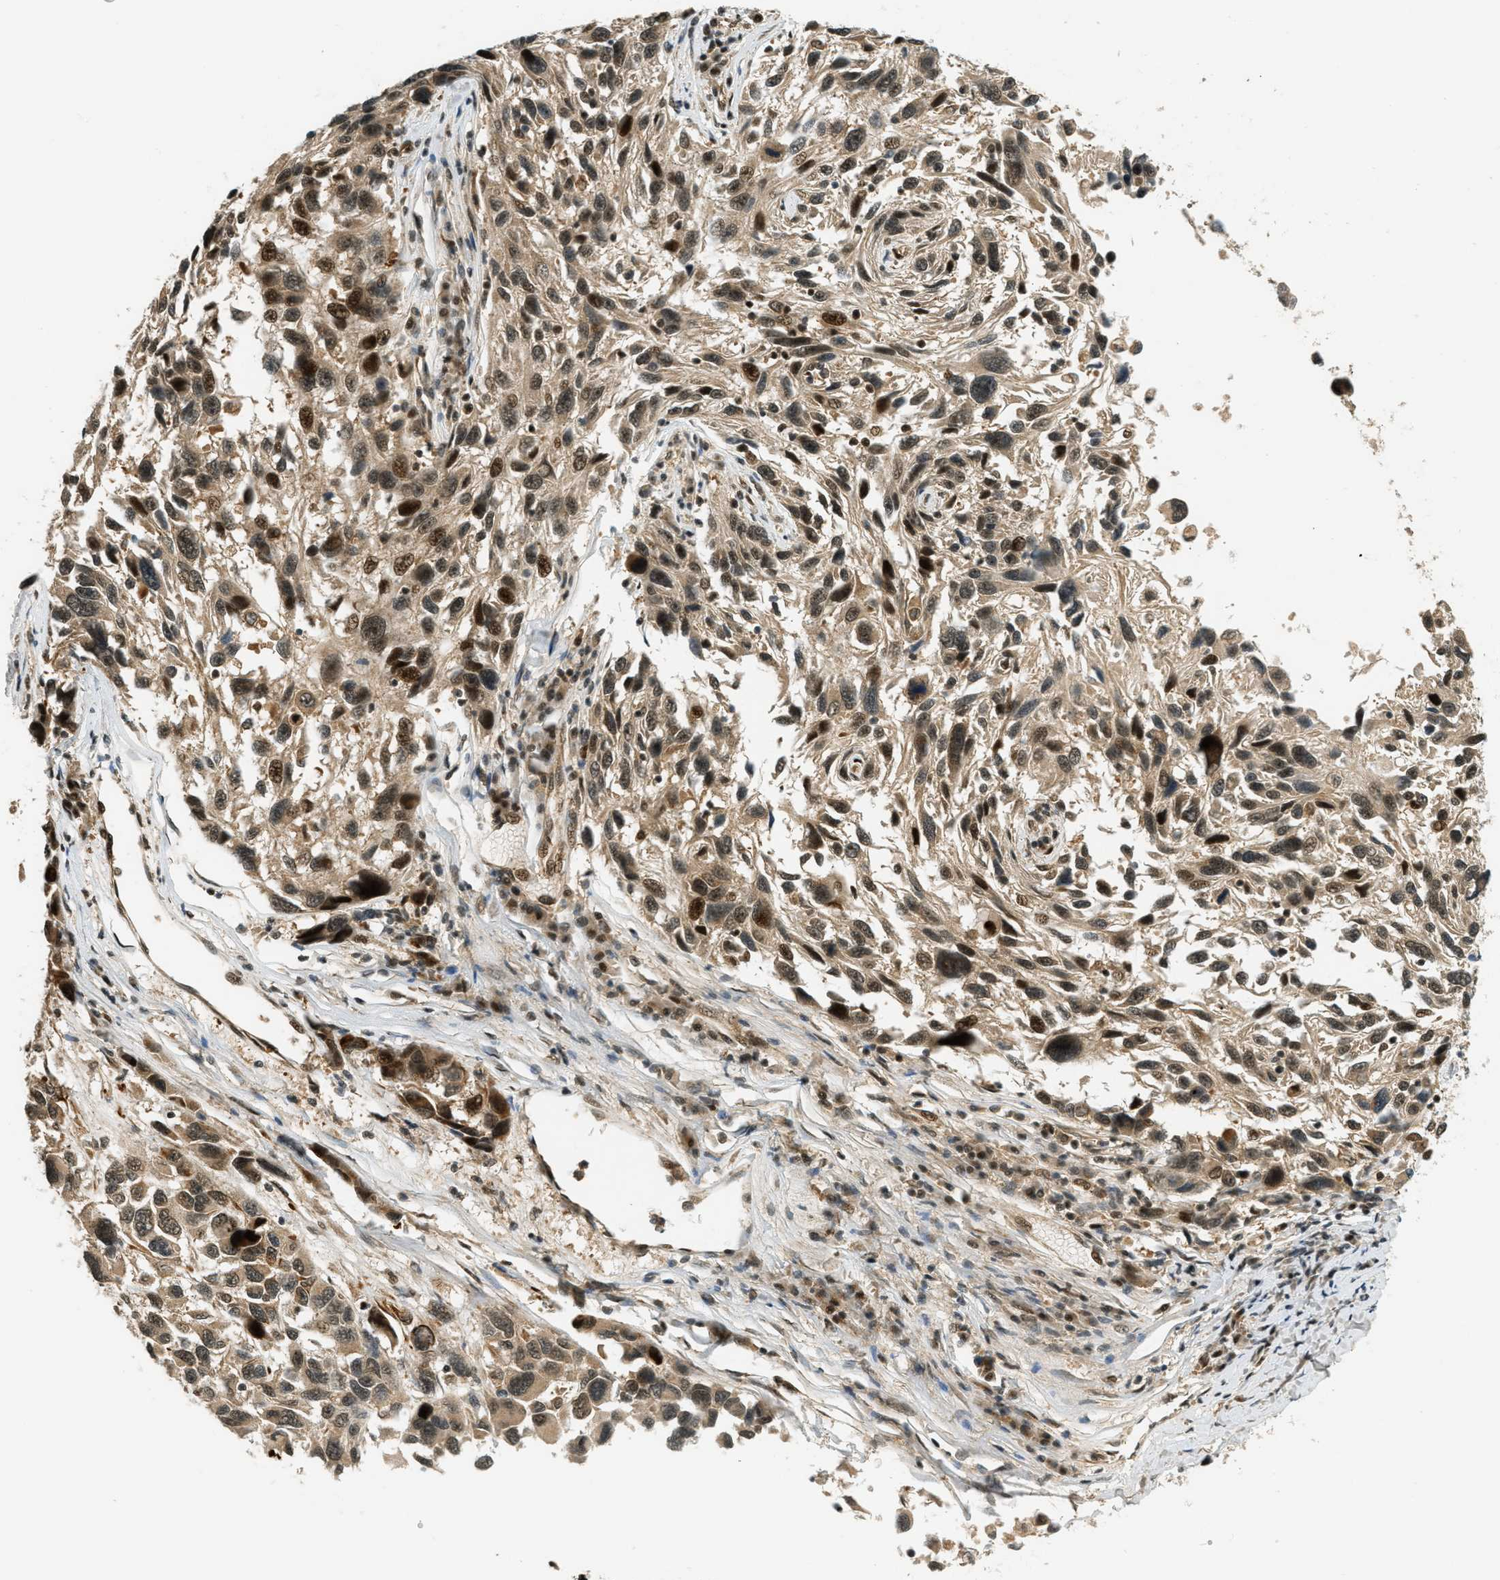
{"staining": {"intensity": "moderate", "quantity": ">75%", "location": "cytoplasmic/membranous,nuclear"}, "tissue": "melanoma", "cell_type": "Tumor cells", "image_type": "cancer", "snomed": [{"axis": "morphology", "description": "Malignant melanoma, NOS"}, {"axis": "topography", "description": "Skin"}], "caption": "Melanoma was stained to show a protein in brown. There is medium levels of moderate cytoplasmic/membranous and nuclear staining in about >75% of tumor cells. (DAB (3,3'-diaminobenzidine) = brown stain, brightfield microscopy at high magnification).", "gene": "FOXM1", "patient": {"sex": "male", "age": 53}}